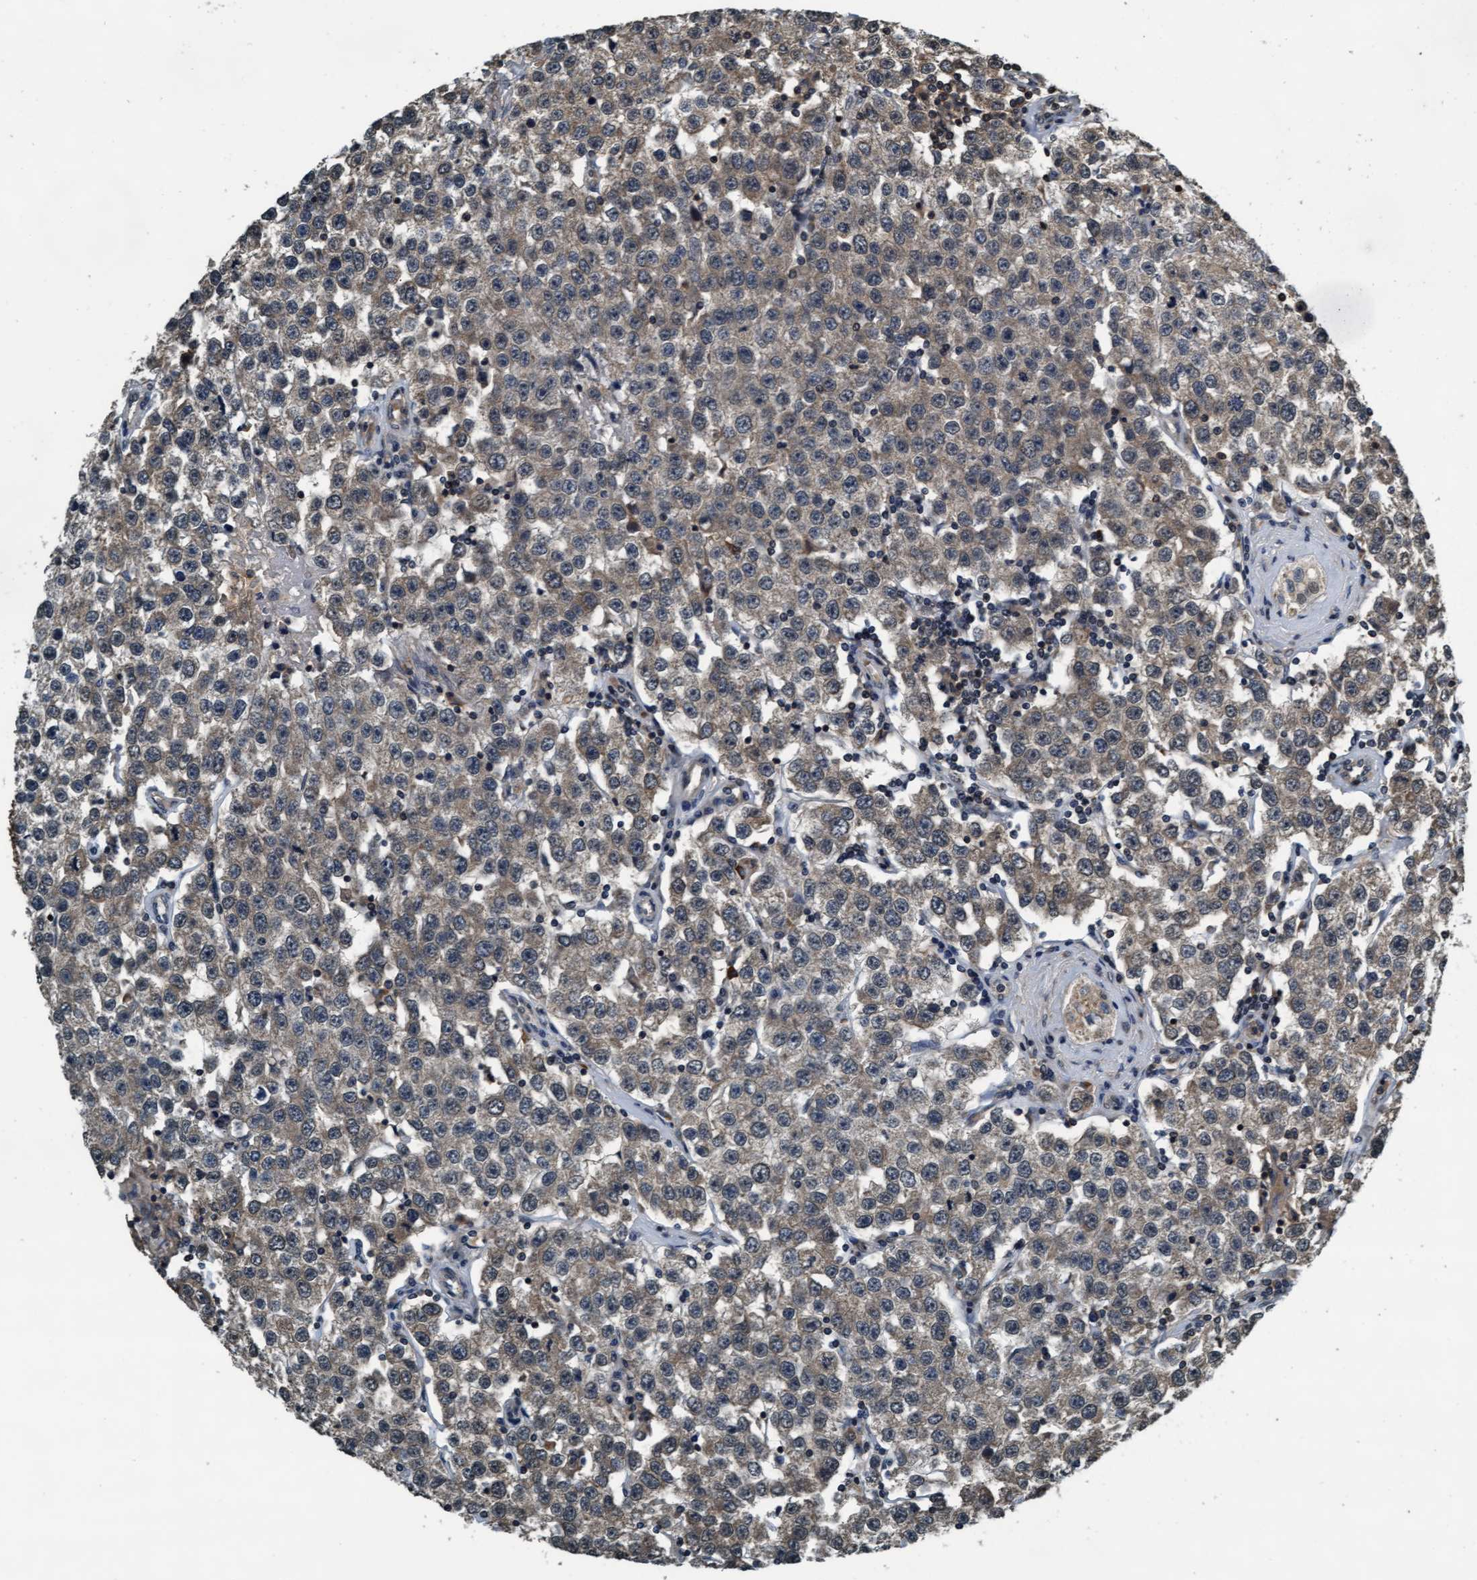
{"staining": {"intensity": "moderate", "quantity": ">75%", "location": "cytoplasmic/membranous,nuclear"}, "tissue": "testis cancer", "cell_type": "Tumor cells", "image_type": "cancer", "snomed": [{"axis": "morphology", "description": "Seminoma, NOS"}, {"axis": "topography", "description": "Testis"}], "caption": "Protein staining of testis seminoma tissue reveals moderate cytoplasmic/membranous and nuclear positivity in approximately >75% of tumor cells. (brown staining indicates protein expression, while blue staining denotes nuclei).", "gene": "WASF1", "patient": {"sex": "male", "age": 52}}